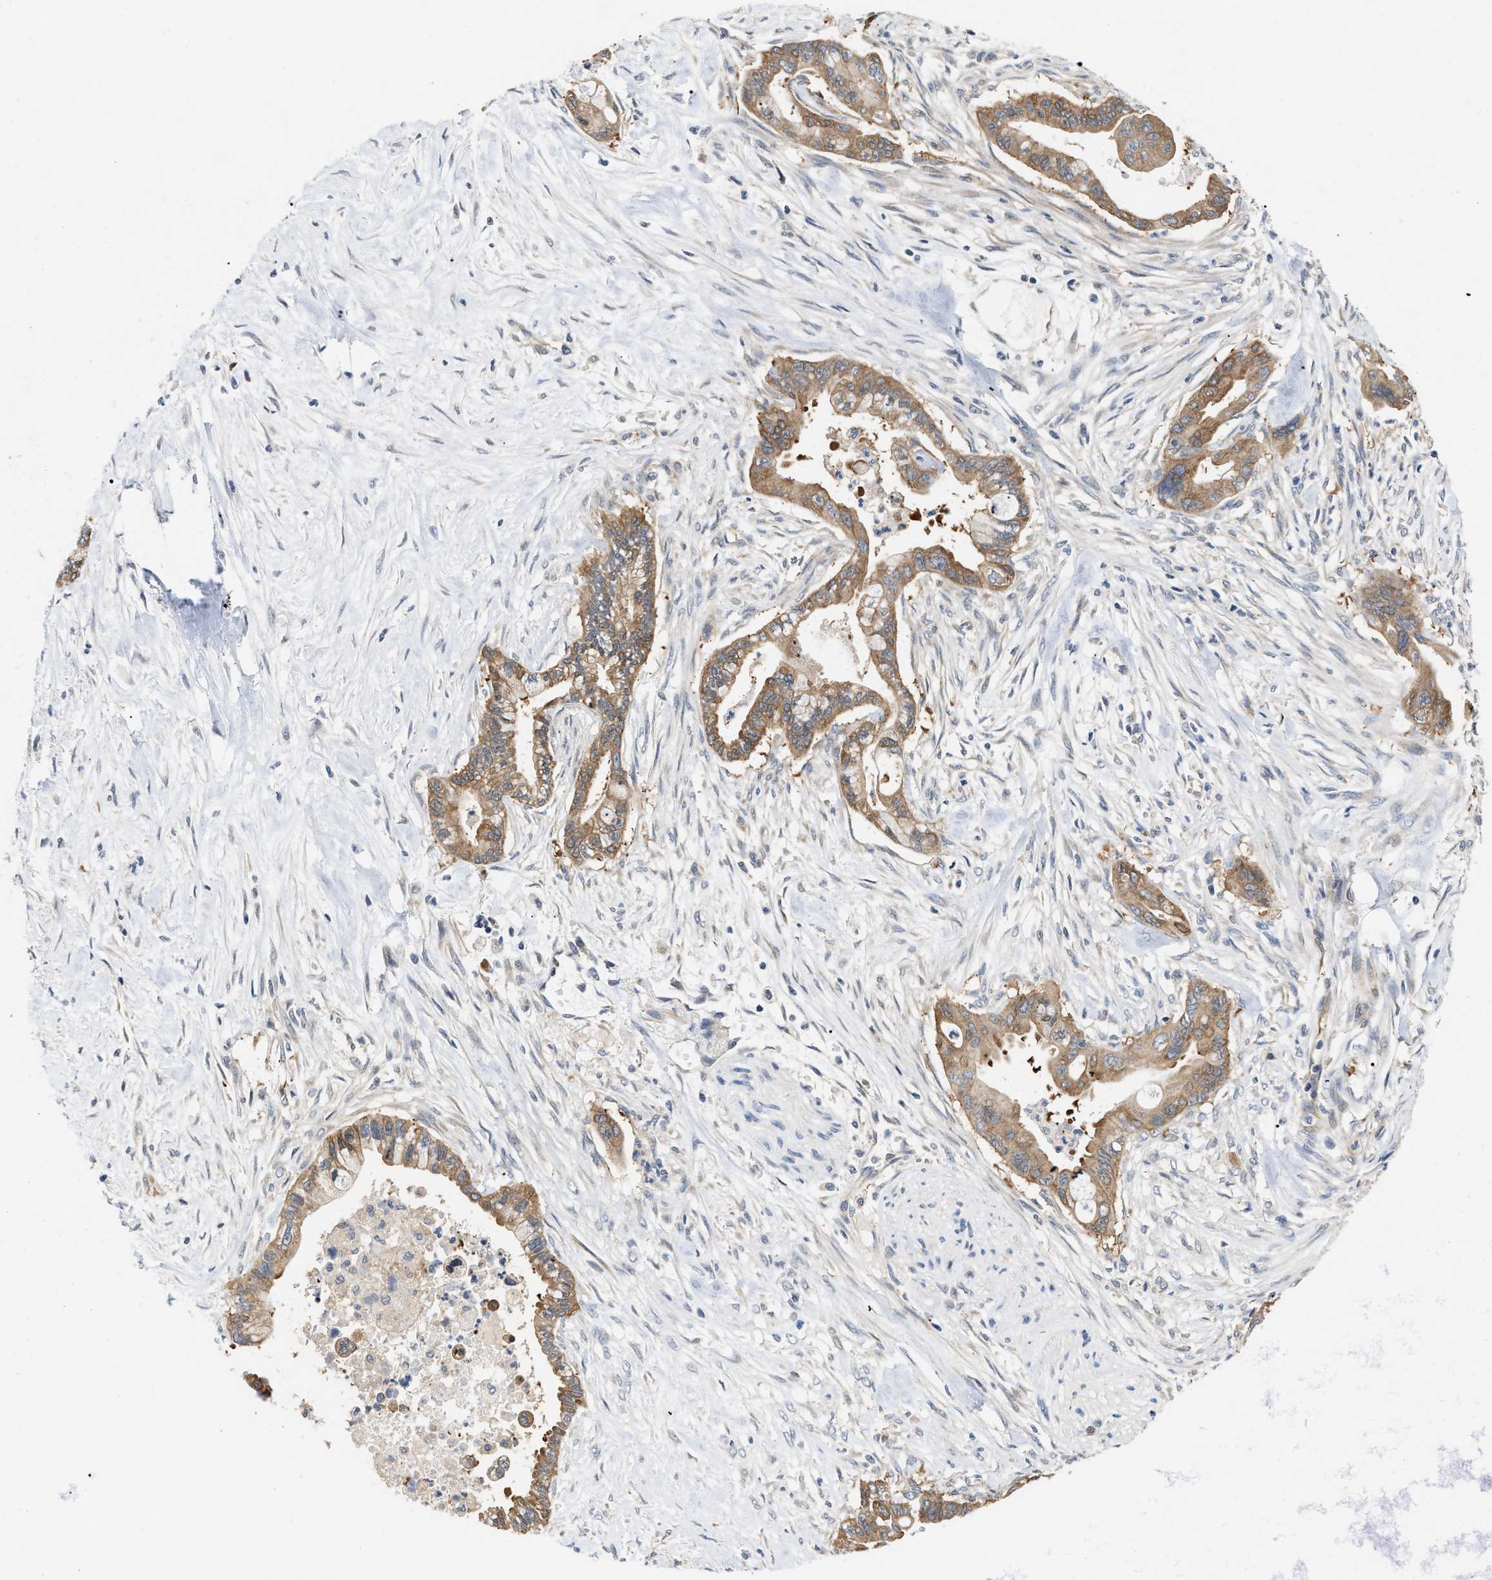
{"staining": {"intensity": "moderate", "quantity": ">75%", "location": "cytoplasmic/membranous"}, "tissue": "pancreatic cancer", "cell_type": "Tumor cells", "image_type": "cancer", "snomed": [{"axis": "morphology", "description": "Adenocarcinoma, NOS"}, {"axis": "topography", "description": "Pancreas"}], "caption": "DAB (3,3'-diaminobenzidine) immunohistochemical staining of pancreatic cancer reveals moderate cytoplasmic/membranous protein positivity in about >75% of tumor cells.", "gene": "CSNK1A1", "patient": {"sex": "male", "age": 70}}